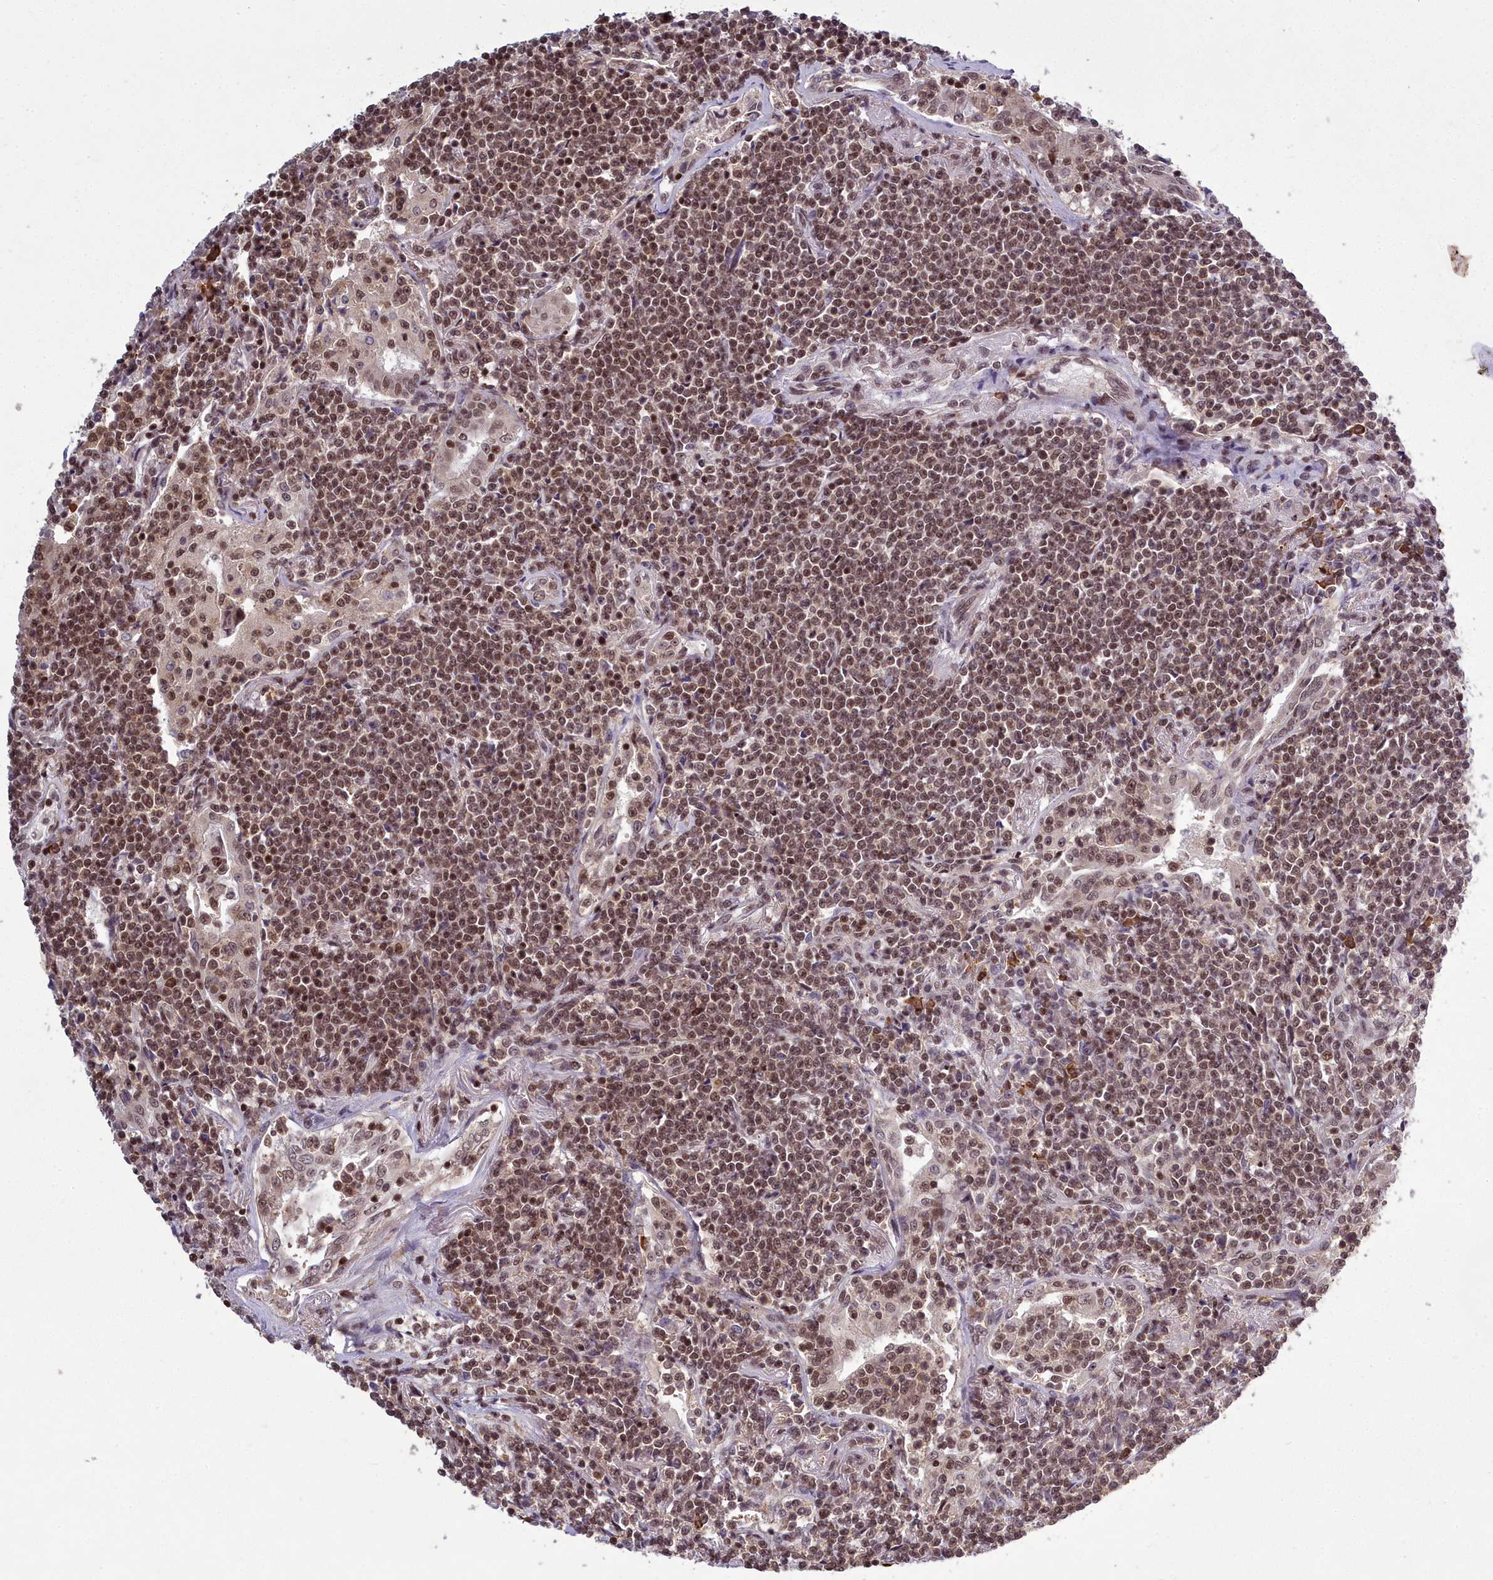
{"staining": {"intensity": "moderate", "quantity": ">75%", "location": "nuclear"}, "tissue": "lymphoma", "cell_type": "Tumor cells", "image_type": "cancer", "snomed": [{"axis": "morphology", "description": "Malignant lymphoma, non-Hodgkin's type, Low grade"}, {"axis": "topography", "description": "Lung"}], "caption": "This is a photomicrograph of immunohistochemistry staining of malignant lymphoma, non-Hodgkin's type (low-grade), which shows moderate expression in the nuclear of tumor cells.", "gene": "GMEB1", "patient": {"sex": "female", "age": 71}}